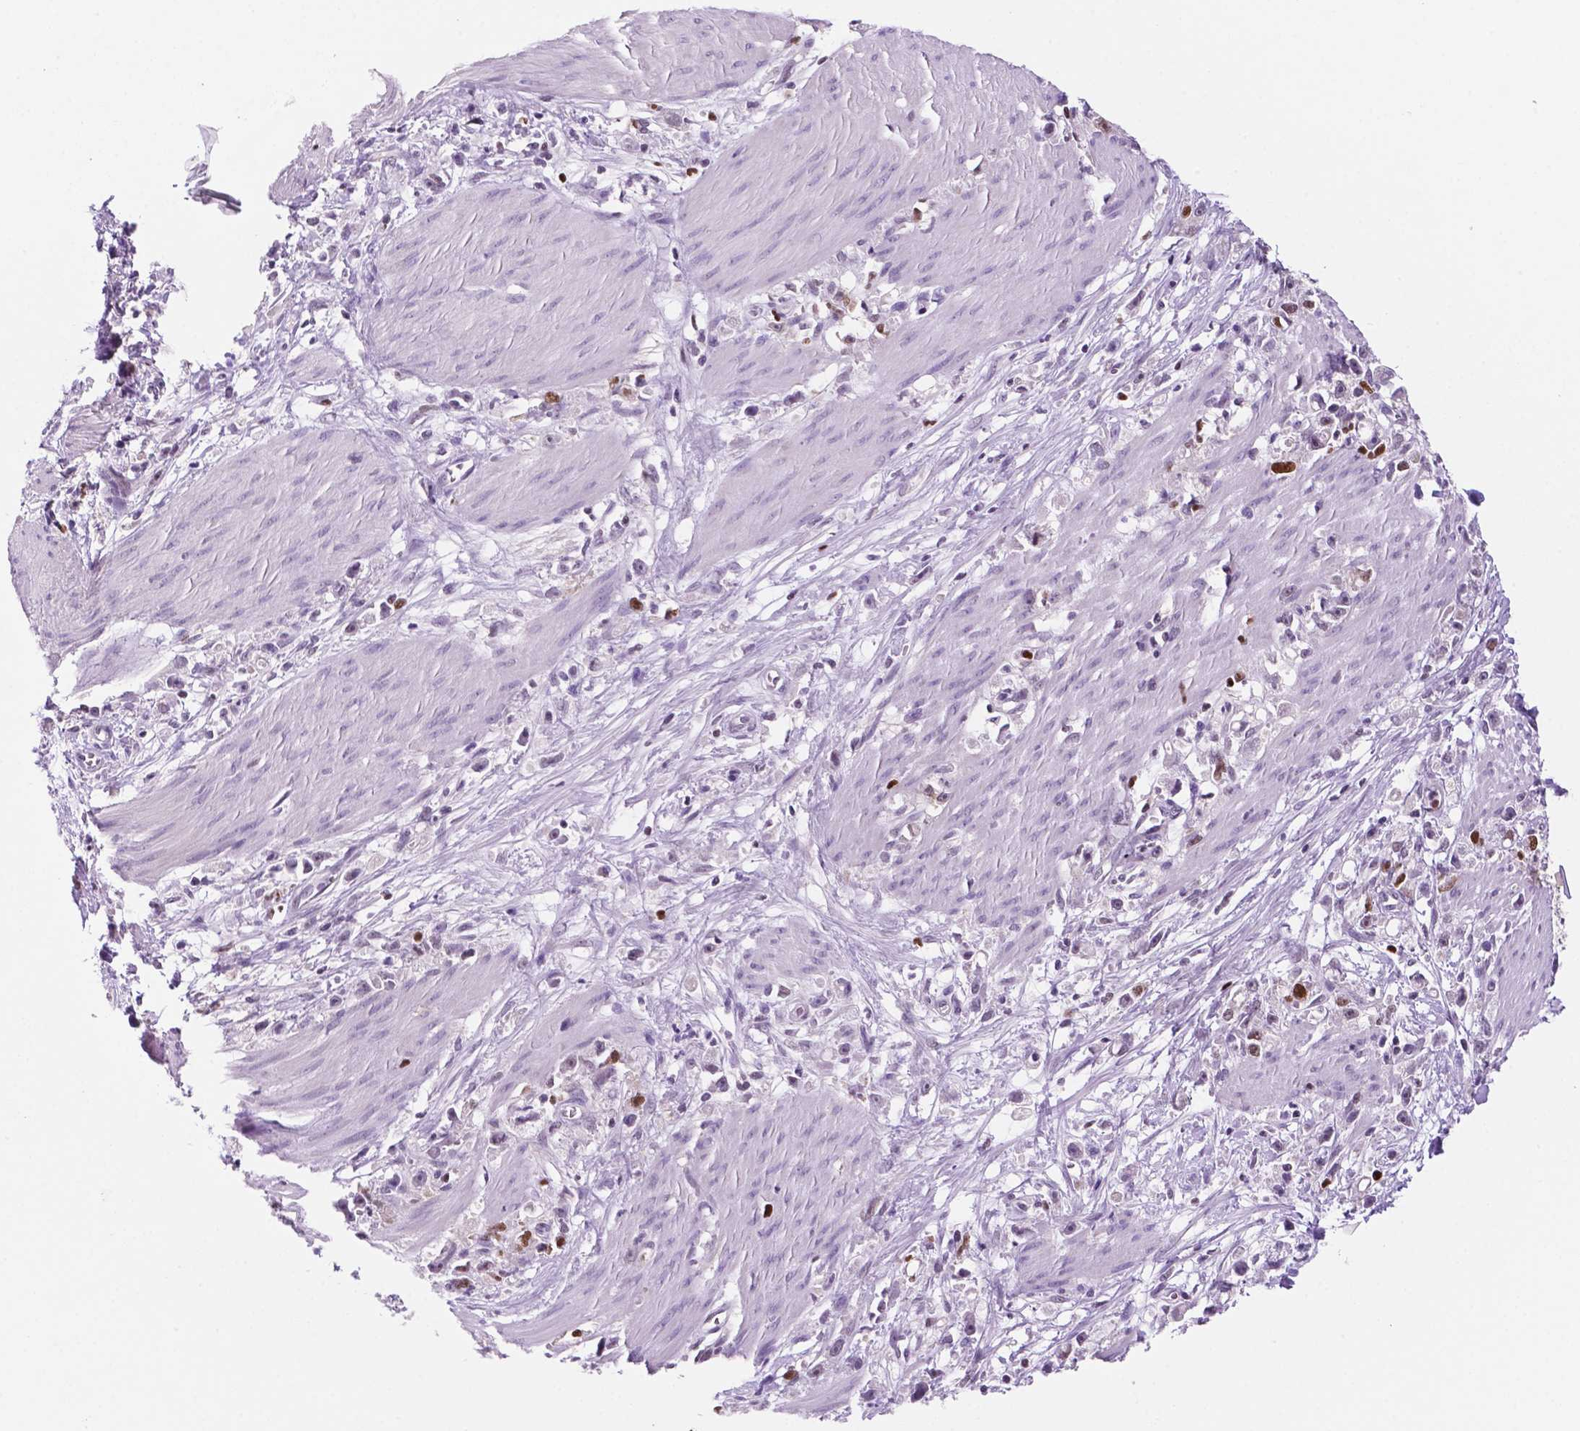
{"staining": {"intensity": "moderate", "quantity": ">75%", "location": "nuclear"}, "tissue": "stomach cancer", "cell_type": "Tumor cells", "image_type": "cancer", "snomed": [{"axis": "morphology", "description": "Adenocarcinoma, NOS"}, {"axis": "topography", "description": "Stomach"}], "caption": "Protein staining of adenocarcinoma (stomach) tissue shows moderate nuclear expression in approximately >75% of tumor cells.", "gene": "NCAPH2", "patient": {"sex": "female", "age": 59}}